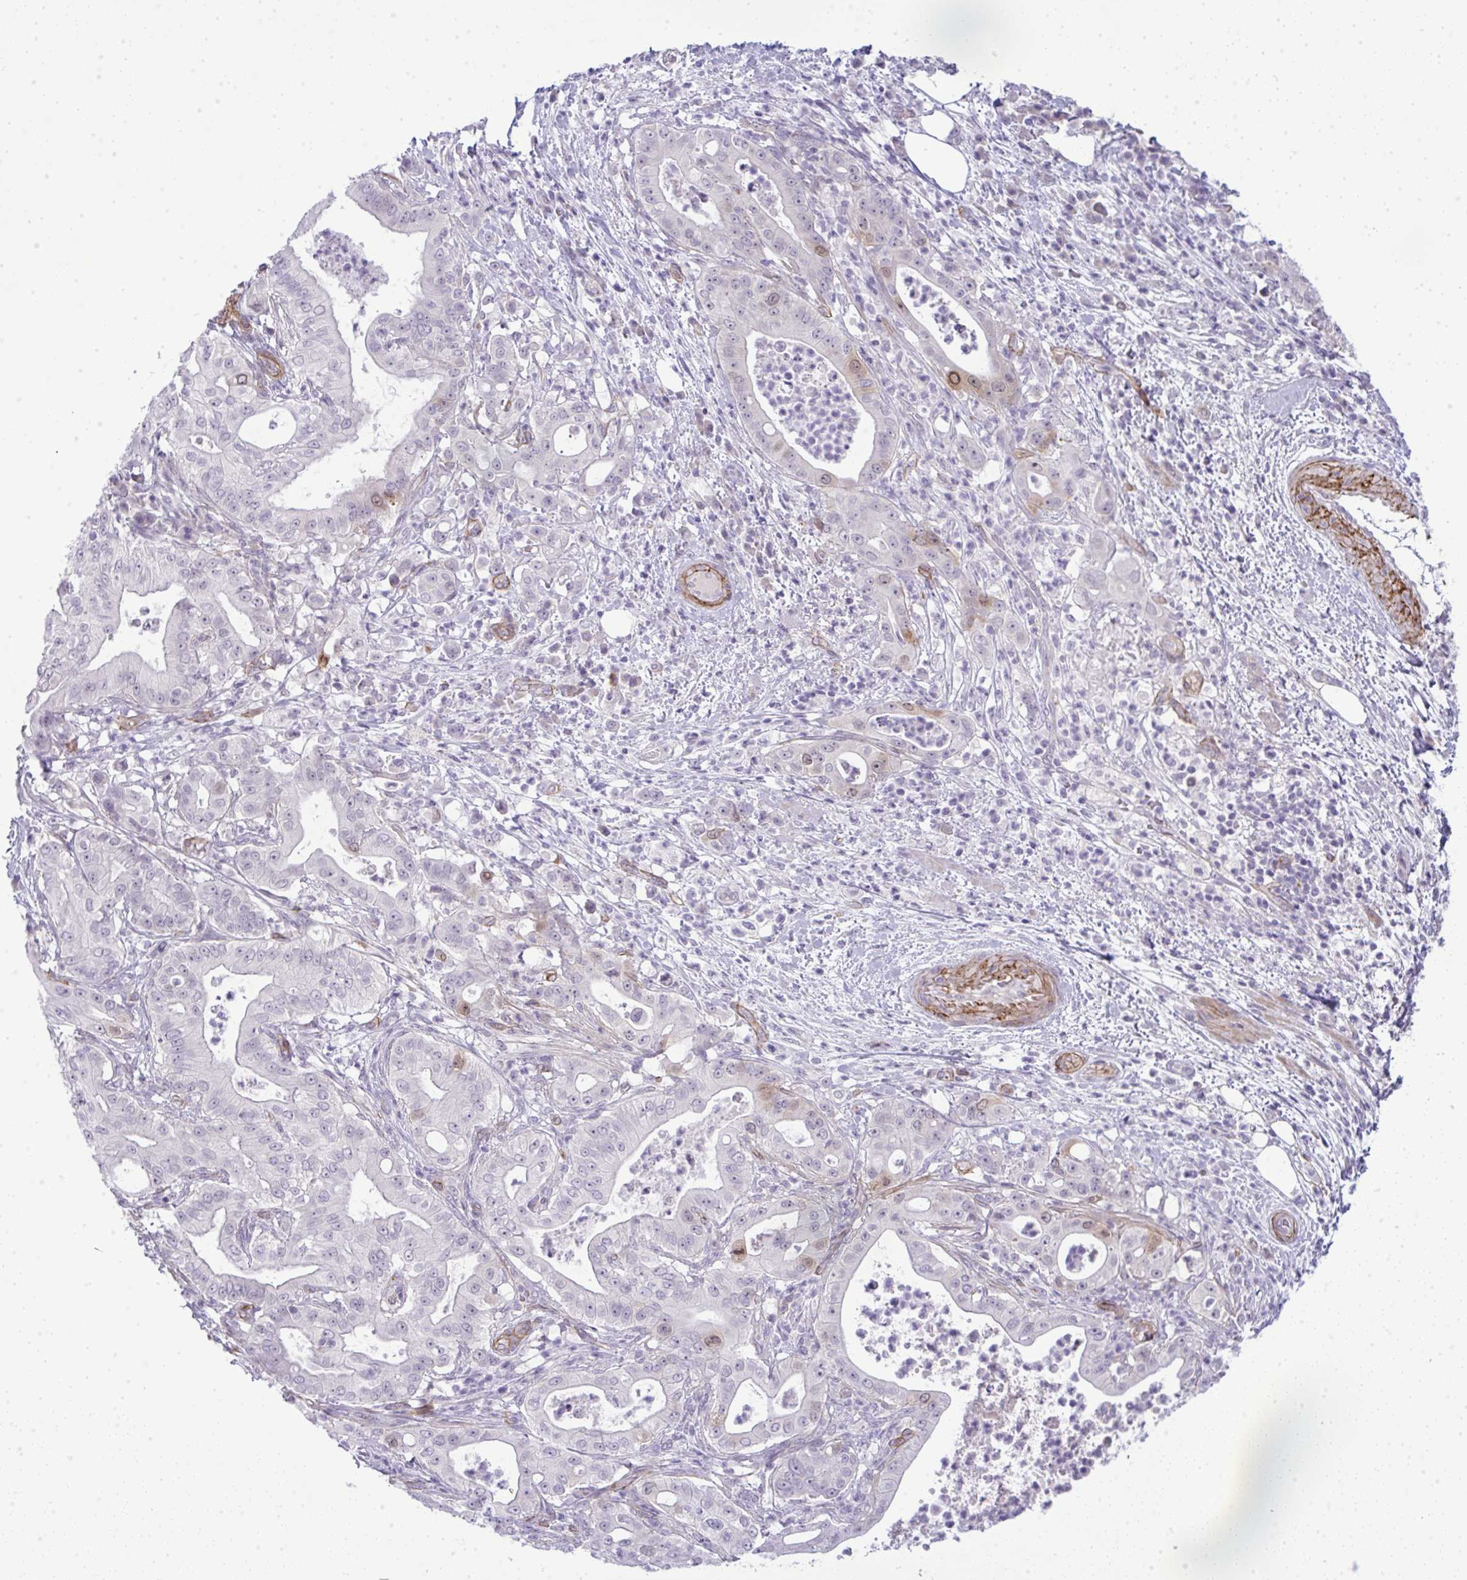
{"staining": {"intensity": "moderate", "quantity": "<25%", "location": "cytoplasmic/membranous,nuclear"}, "tissue": "pancreatic cancer", "cell_type": "Tumor cells", "image_type": "cancer", "snomed": [{"axis": "morphology", "description": "Adenocarcinoma, NOS"}, {"axis": "topography", "description": "Pancreas"}], "caption": "Moderate cytoplasmic/membranous and nuclear protein positivity is appreciated in about <25% of tumor cells in pancreatic adenocarcinoma.", "gene": "UBE2S", "patient": {"sex": "male", "age": 71}}